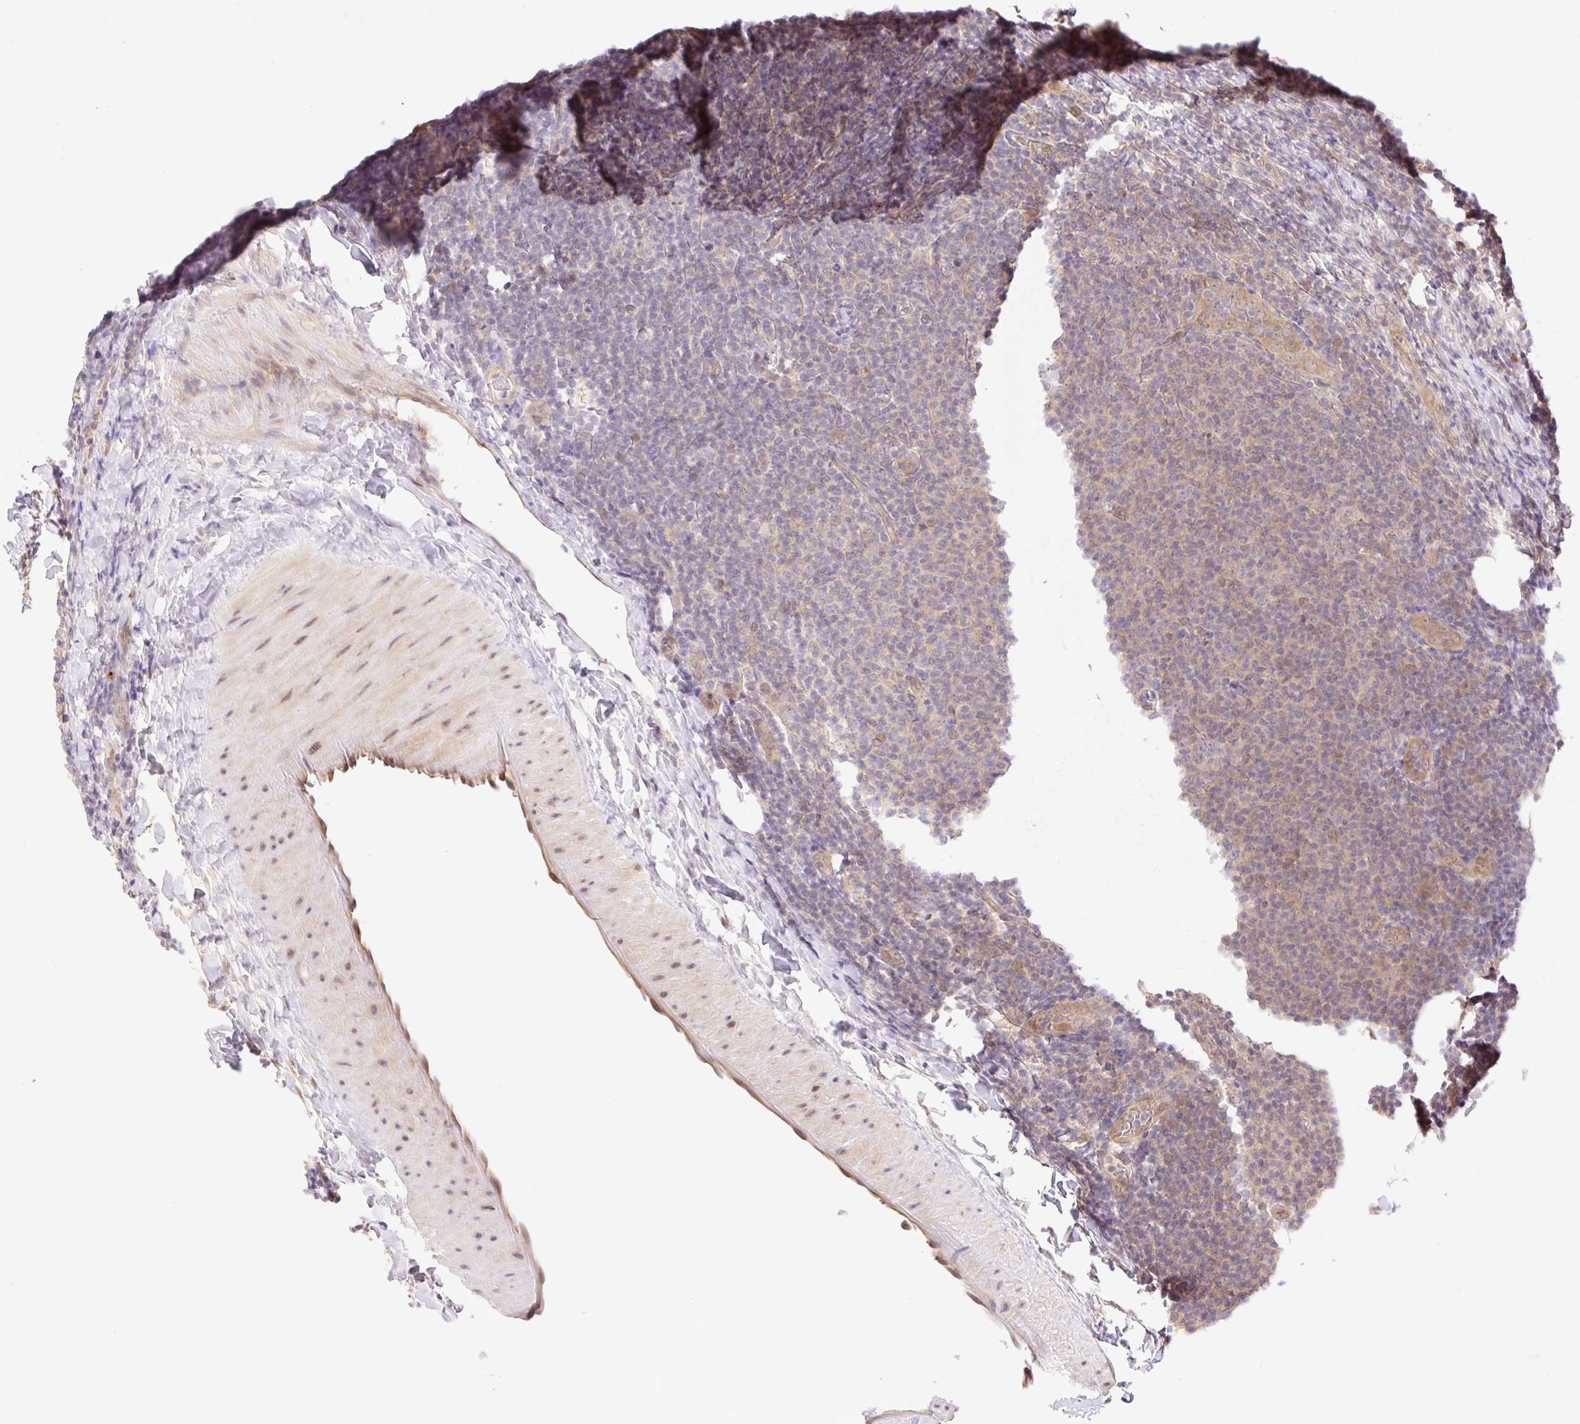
{"staining": {"intensity": "weak", "quantity": "25%-75%", "location": "cytoplasmic/membranous,nuclear"}, "tissue": "lymphoma", "cell_type": "Tumor cells", "image_type": "cancer", "snomed": [{"axis": "morphology", "description": "Malignant lymphoma, non-Hodgkin's type, Low grade"}, {"axis": "topography", "description": "Lymph node"}], "caption": "Brown immunohistochemical staining in human malignant lymphoma, non-Hodgkin's type (low-grade) shows weak cytoplasmic/membranous and nuclear positivity in about 25%-75% of tumor cells.", "gene": "VPS25", "patient": {"sex": "male", "age": 66}}